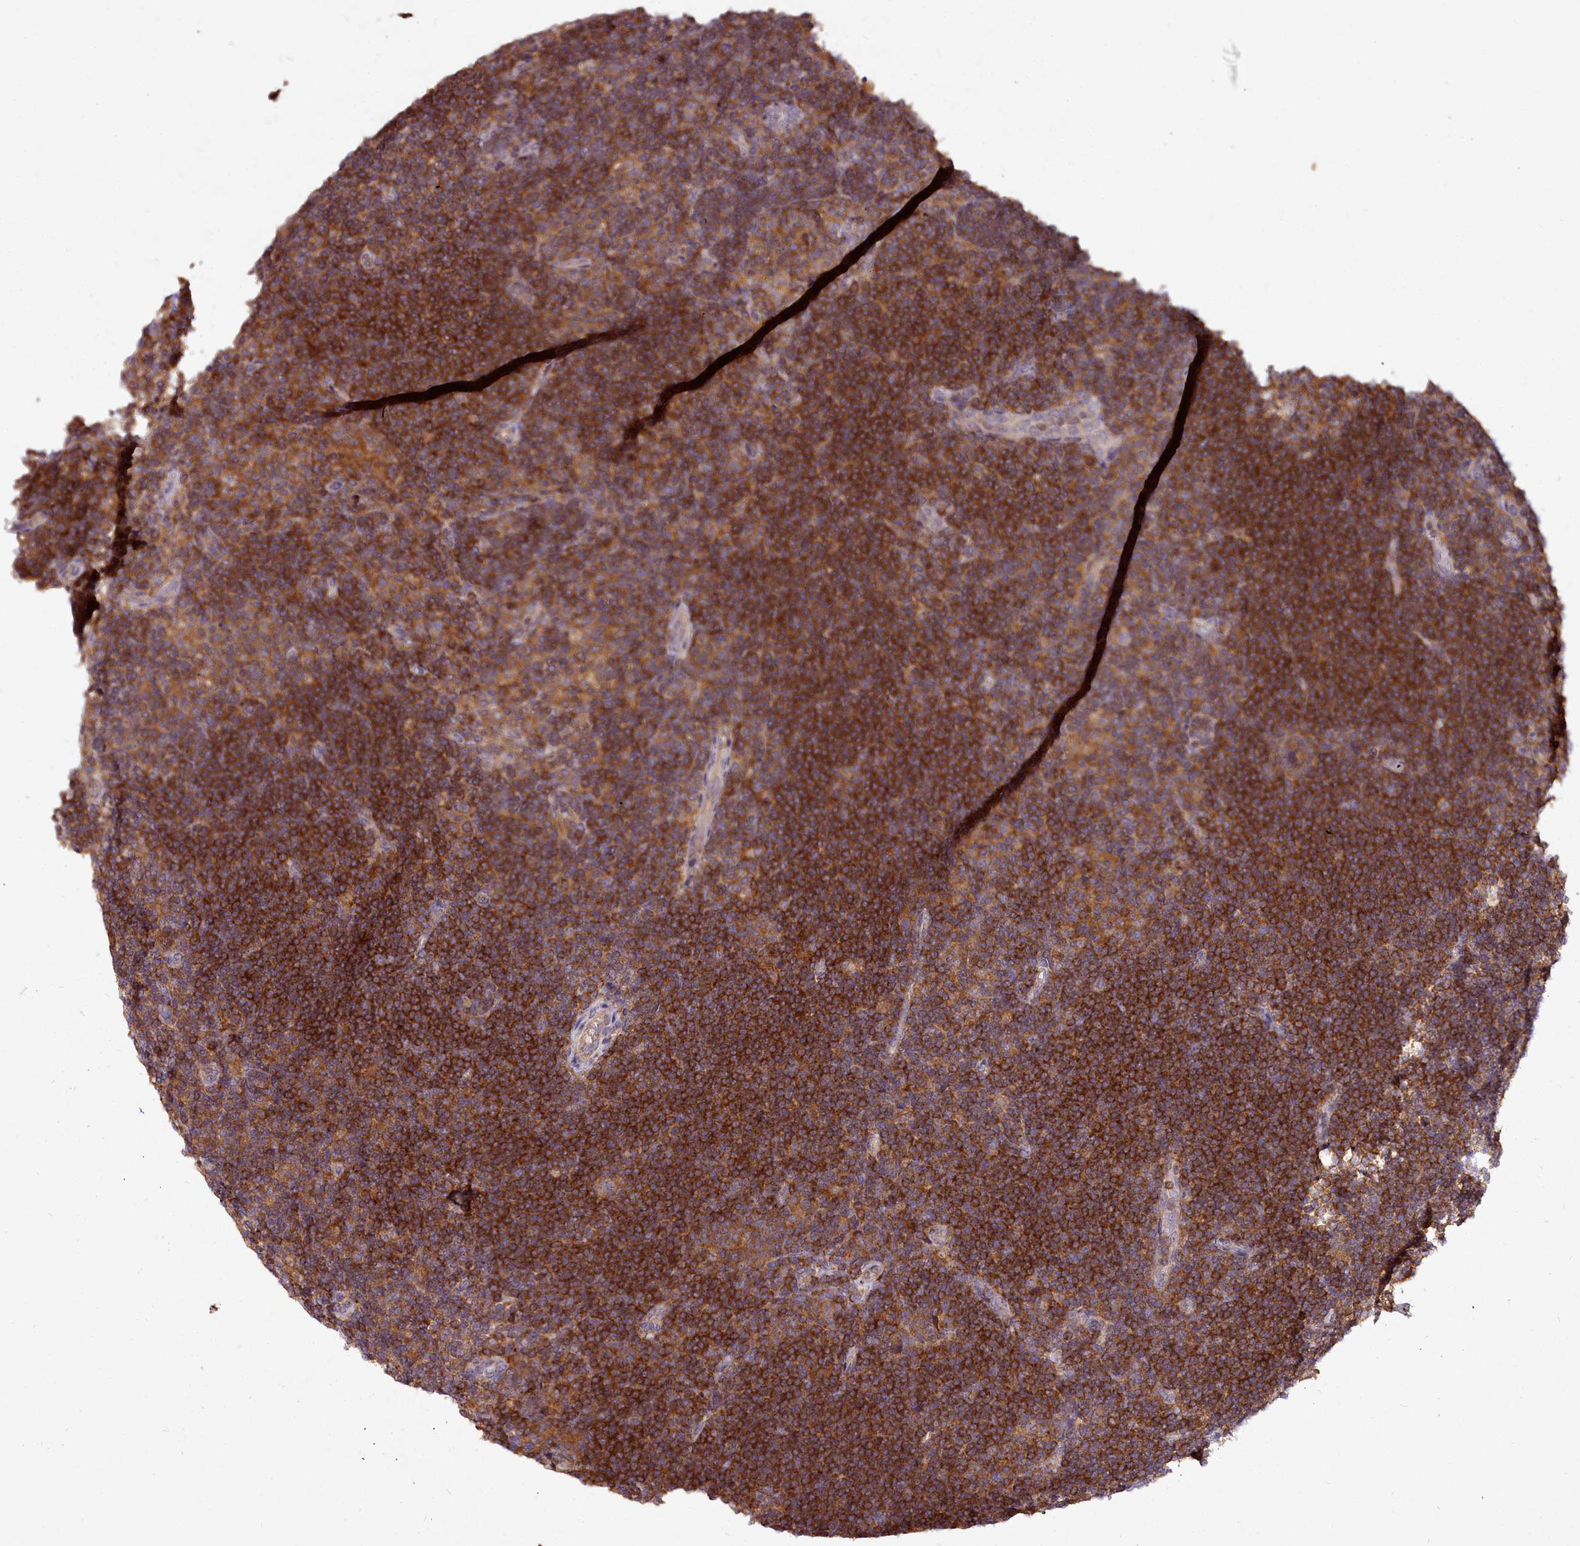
{"staining": {"intensity": "weak", "quantity": ">75%", "location": "cytoplasmic/membranous"}, "tissue": "lymphoma", "cell_type": "Tumor cells", "image_type": "cancer", "snomed": [{"axis": "morphology", "description": "Hodgkin's disease, NOS"}, {"axis": "topography", "description": "Lymph node"}], "caption": "High-power microscopy captured an immunohistochemistry histopathology image of Hodgkin's disease, revealing weak cytoplasmic/membranous positivity in about >75% of tumor cells.", "gene": "NCKAP1L", "patient": {"sex": "female", "age": 57}}